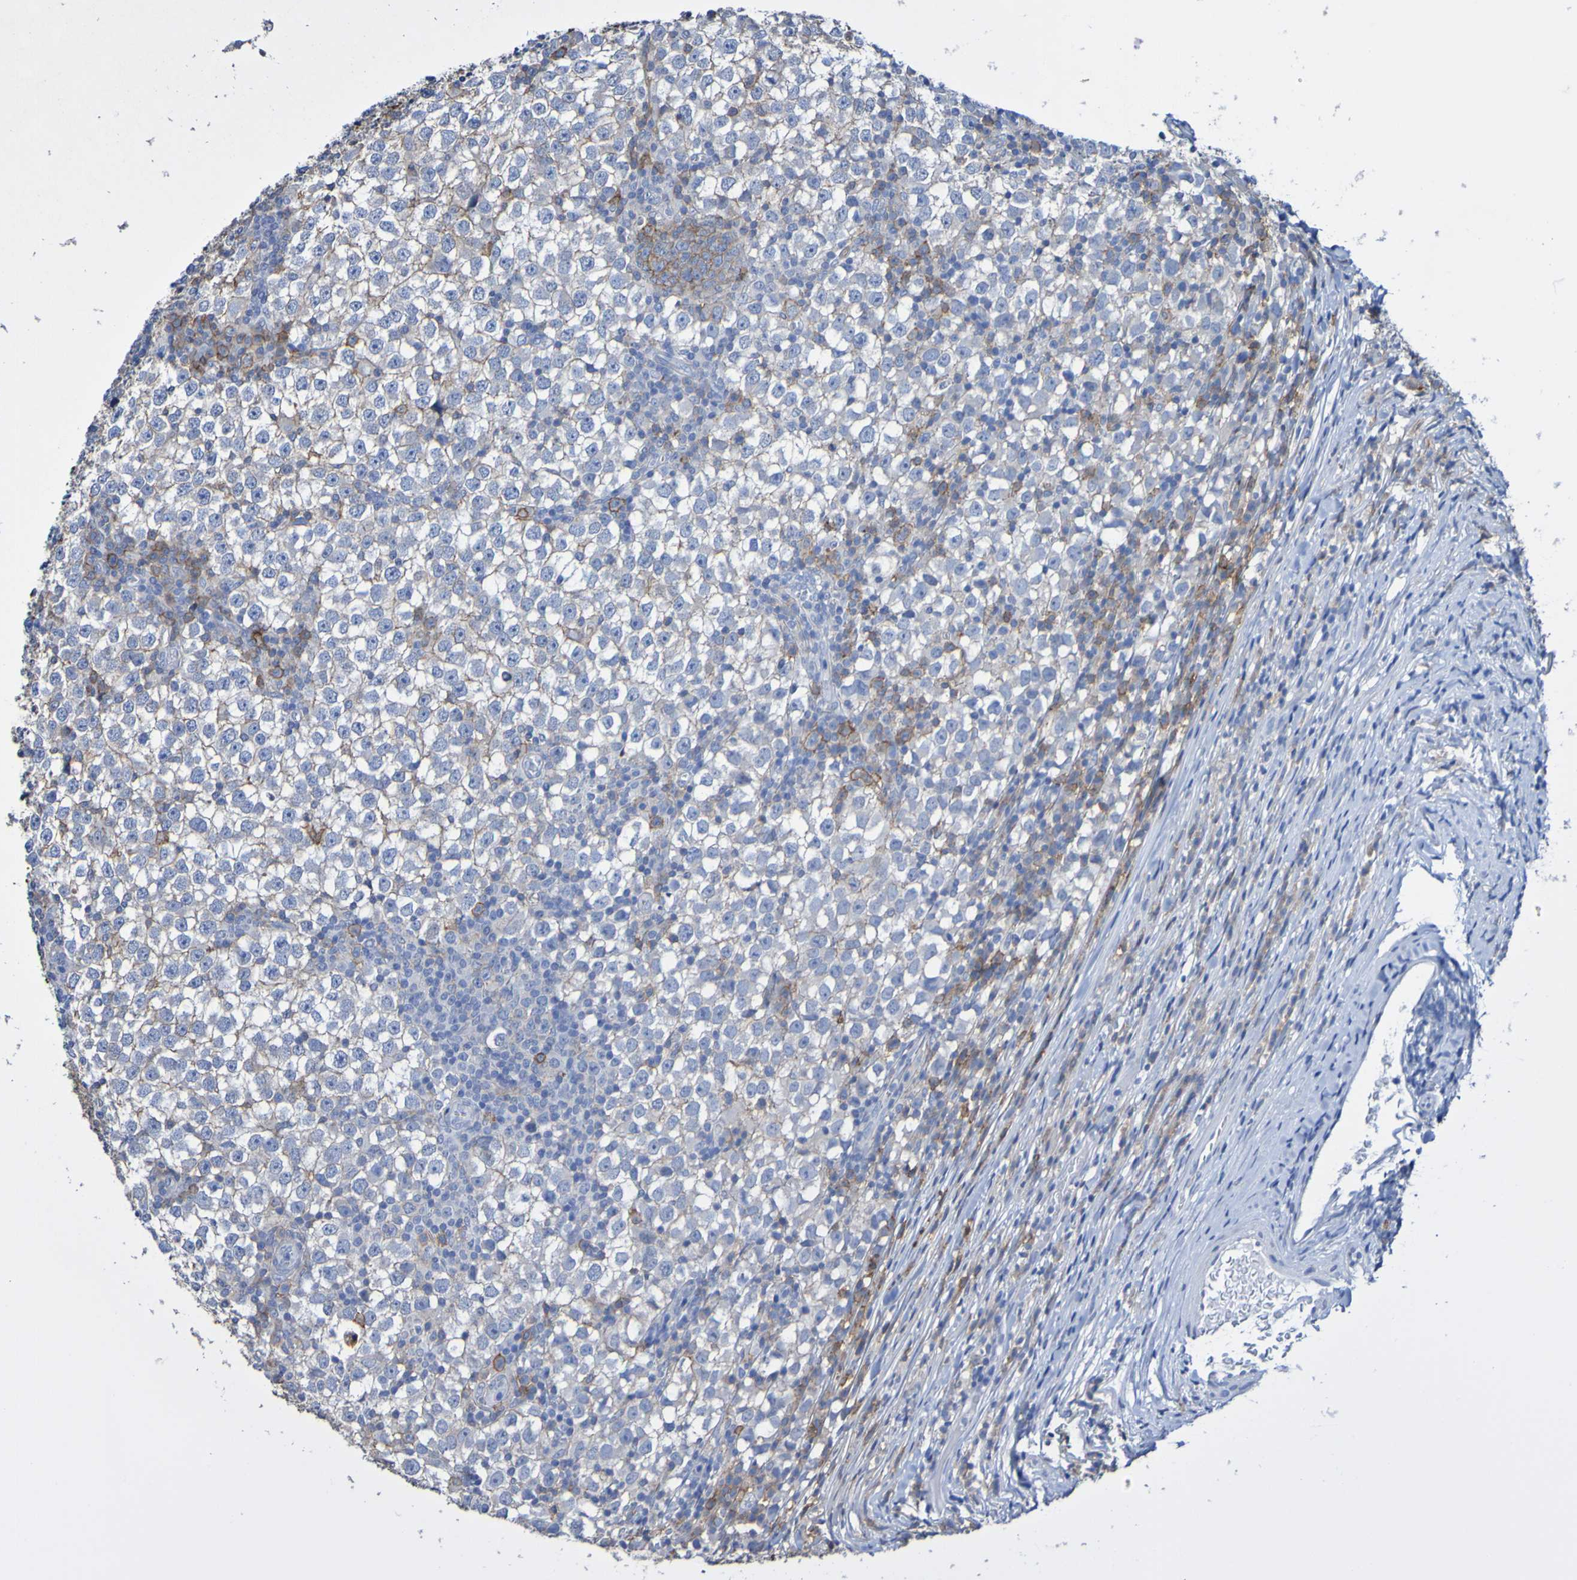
{"staining": {"intensity": "negative", "quantity": "none", "location": "none"}, "tissue": "testis cancer", "cell_type": "Tumor cells", "image_type": "cancer", "snomed": [{"axis": "morphology", "description": "Seminoma, NOS"}, {"axis": "topography", "description": "Testis"}], "caption": "The photomicrograph exhibits no significant positivity in tumor cells of seminoma (testis).", "gene": "SLC3A2", "patient": {"sex": "male", "age": 65}}